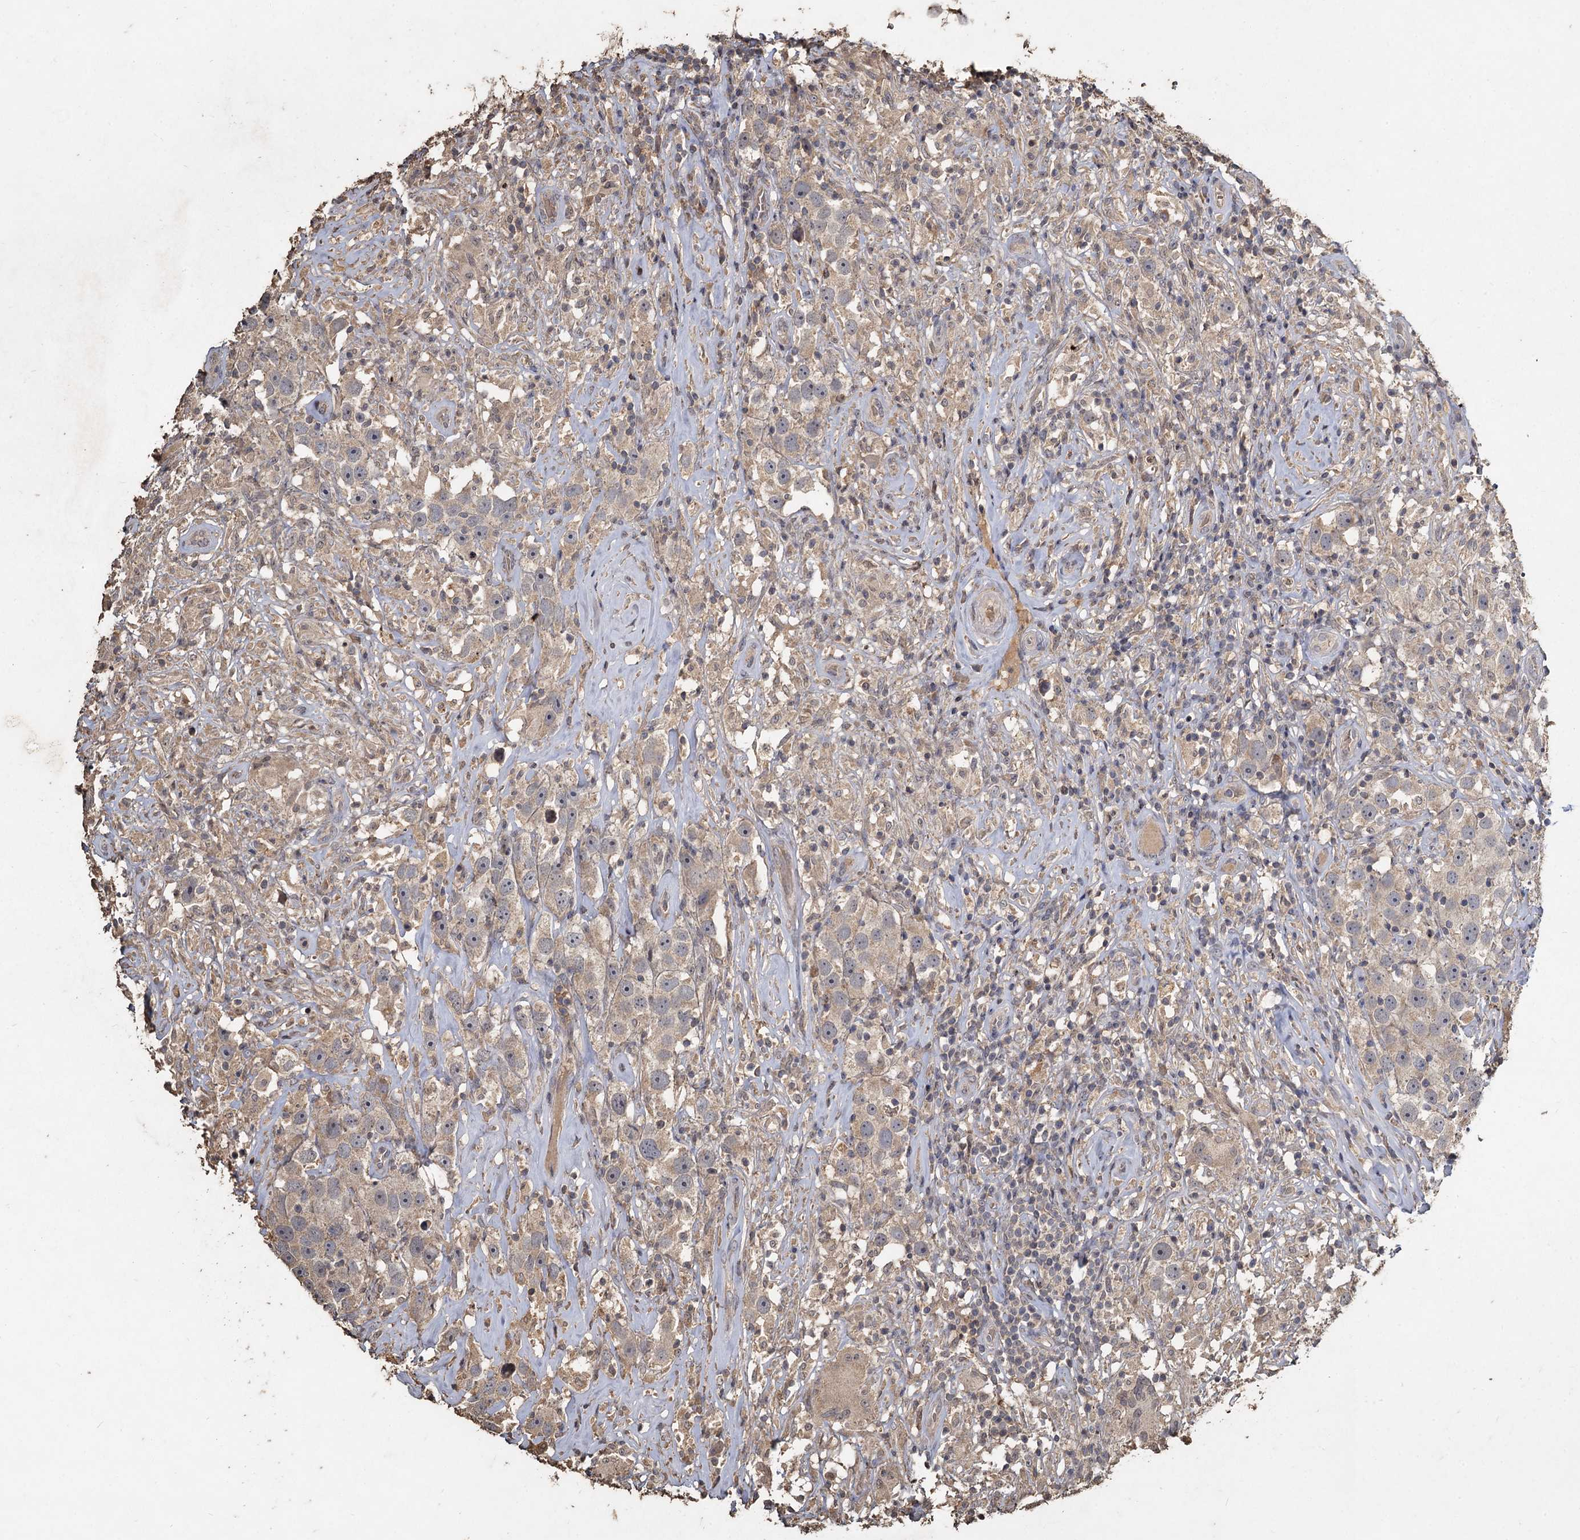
{"staining": {"intensity": "negative", "quantity": "none", "location": "none"}, "tissue": "testis cancer", "cell_type": "Tumor cells", "image_type": "cancer", "snomed": [{"axis": "morphology", "description": "Seminoma, NOS"}, {"axis": "topography", "description": "Testis"}], "caption": "The IHC histopathology image has no significant staining in tumor cells of testis seminoma tissue. The staining was performed using DAB (3,3'-diaminobenzidine) to visualize the protein expression in brown, while the nuclei were stained in blue with hematoxylin (Magnification: 20x).", "gene": "CCDC61", "patient": {"sex": "male", "age": 49}}